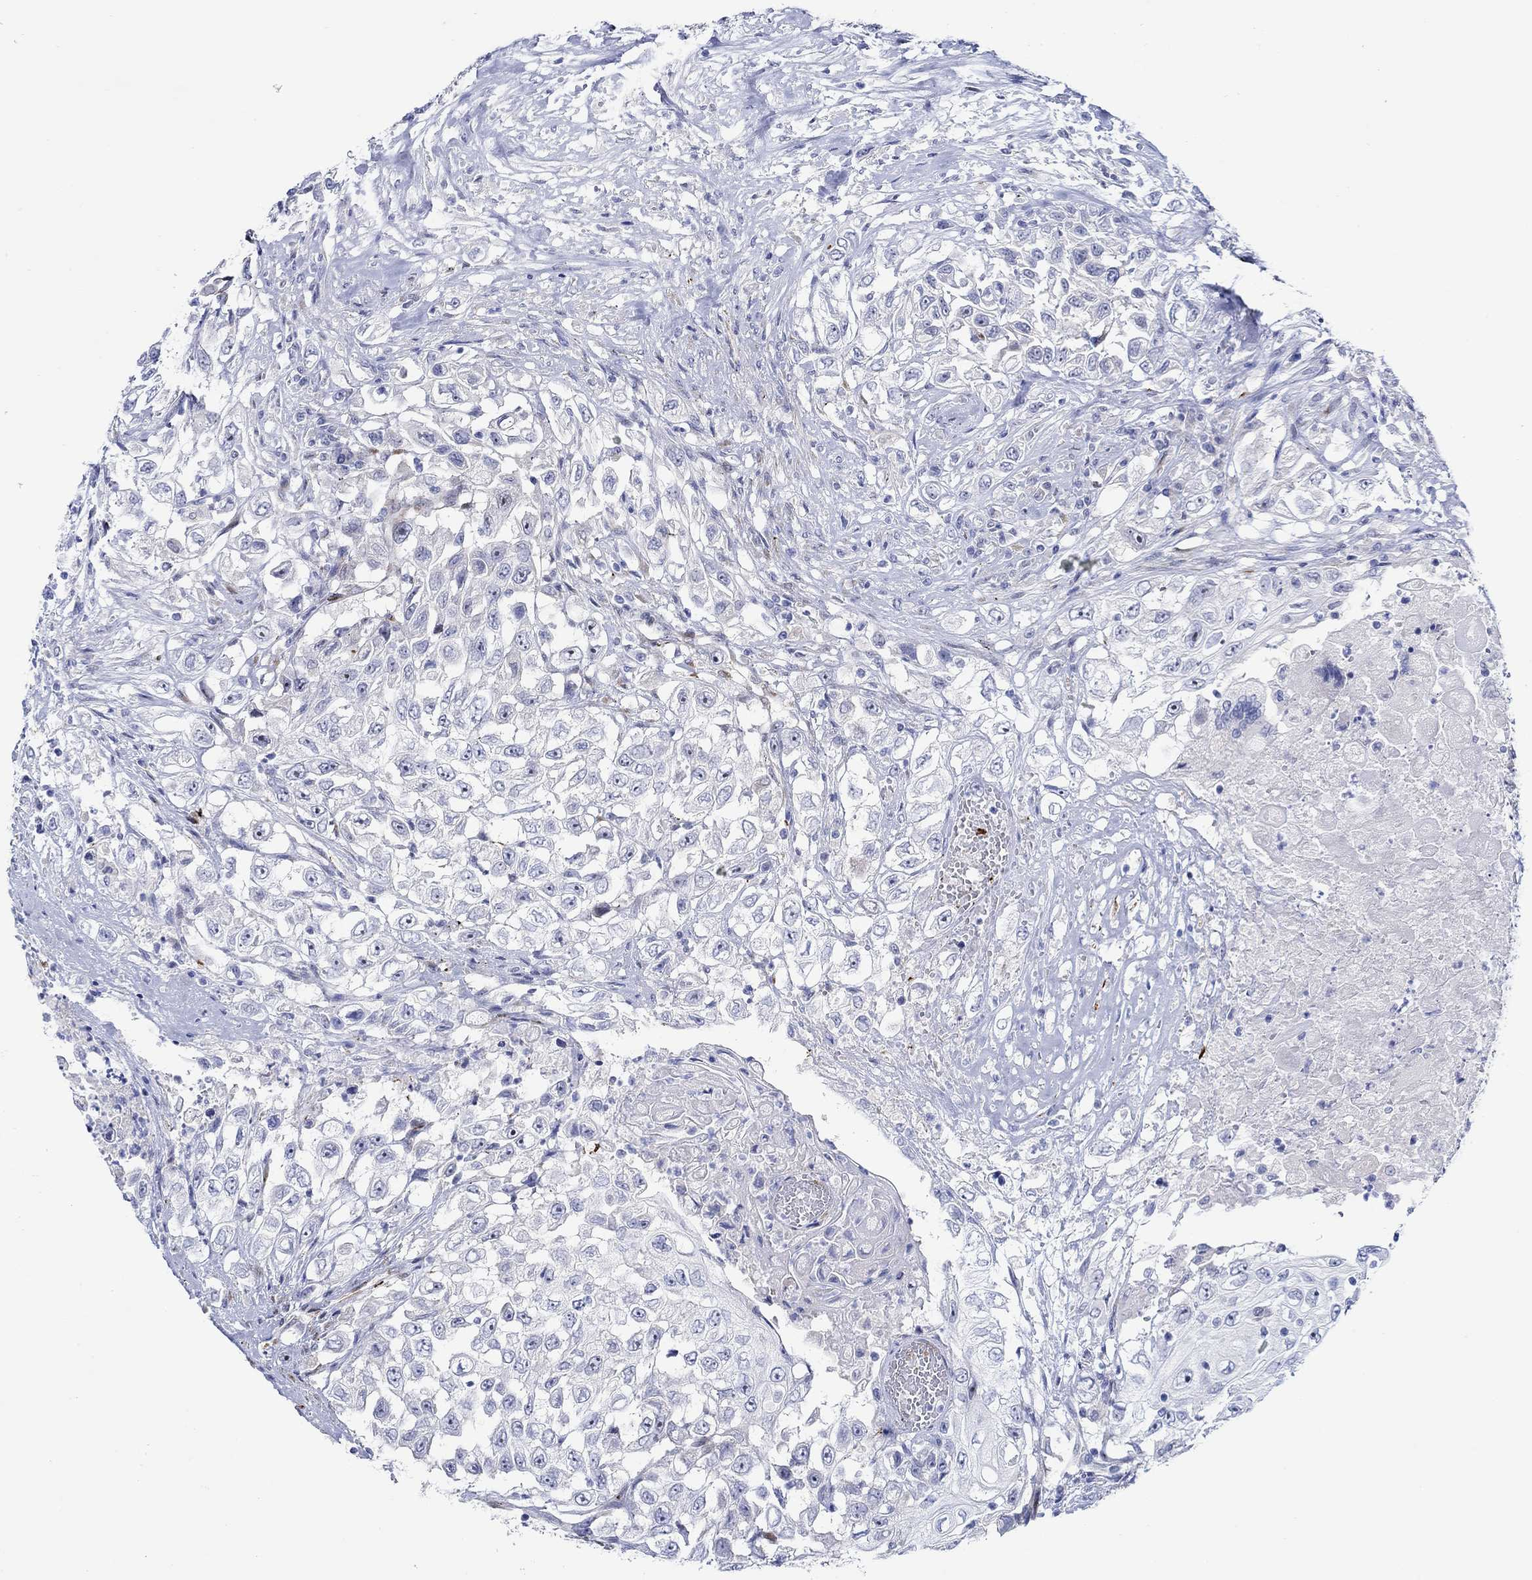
{"staining": {"intensity": "negative", "quantity": "none", "location": "none"}, "tissue": "urothelial cancer", "cell_type": "Tumor cells", "image_type": "cancer", "snomed": [{"axis": "morphology", "description": "Urothelial carcinoma, High grade"}, {"axis": "topography", "description": "Urinary bladder"}], "caption": "Tumor cells are negative for brown protein staining in urothelial carcinoma (high-grade). (DAB immunohistochemistry visualized using brightfield microscopy, high magnification).", "gene": "KSR2", "patient": {"sex": "female", "age": 56}}